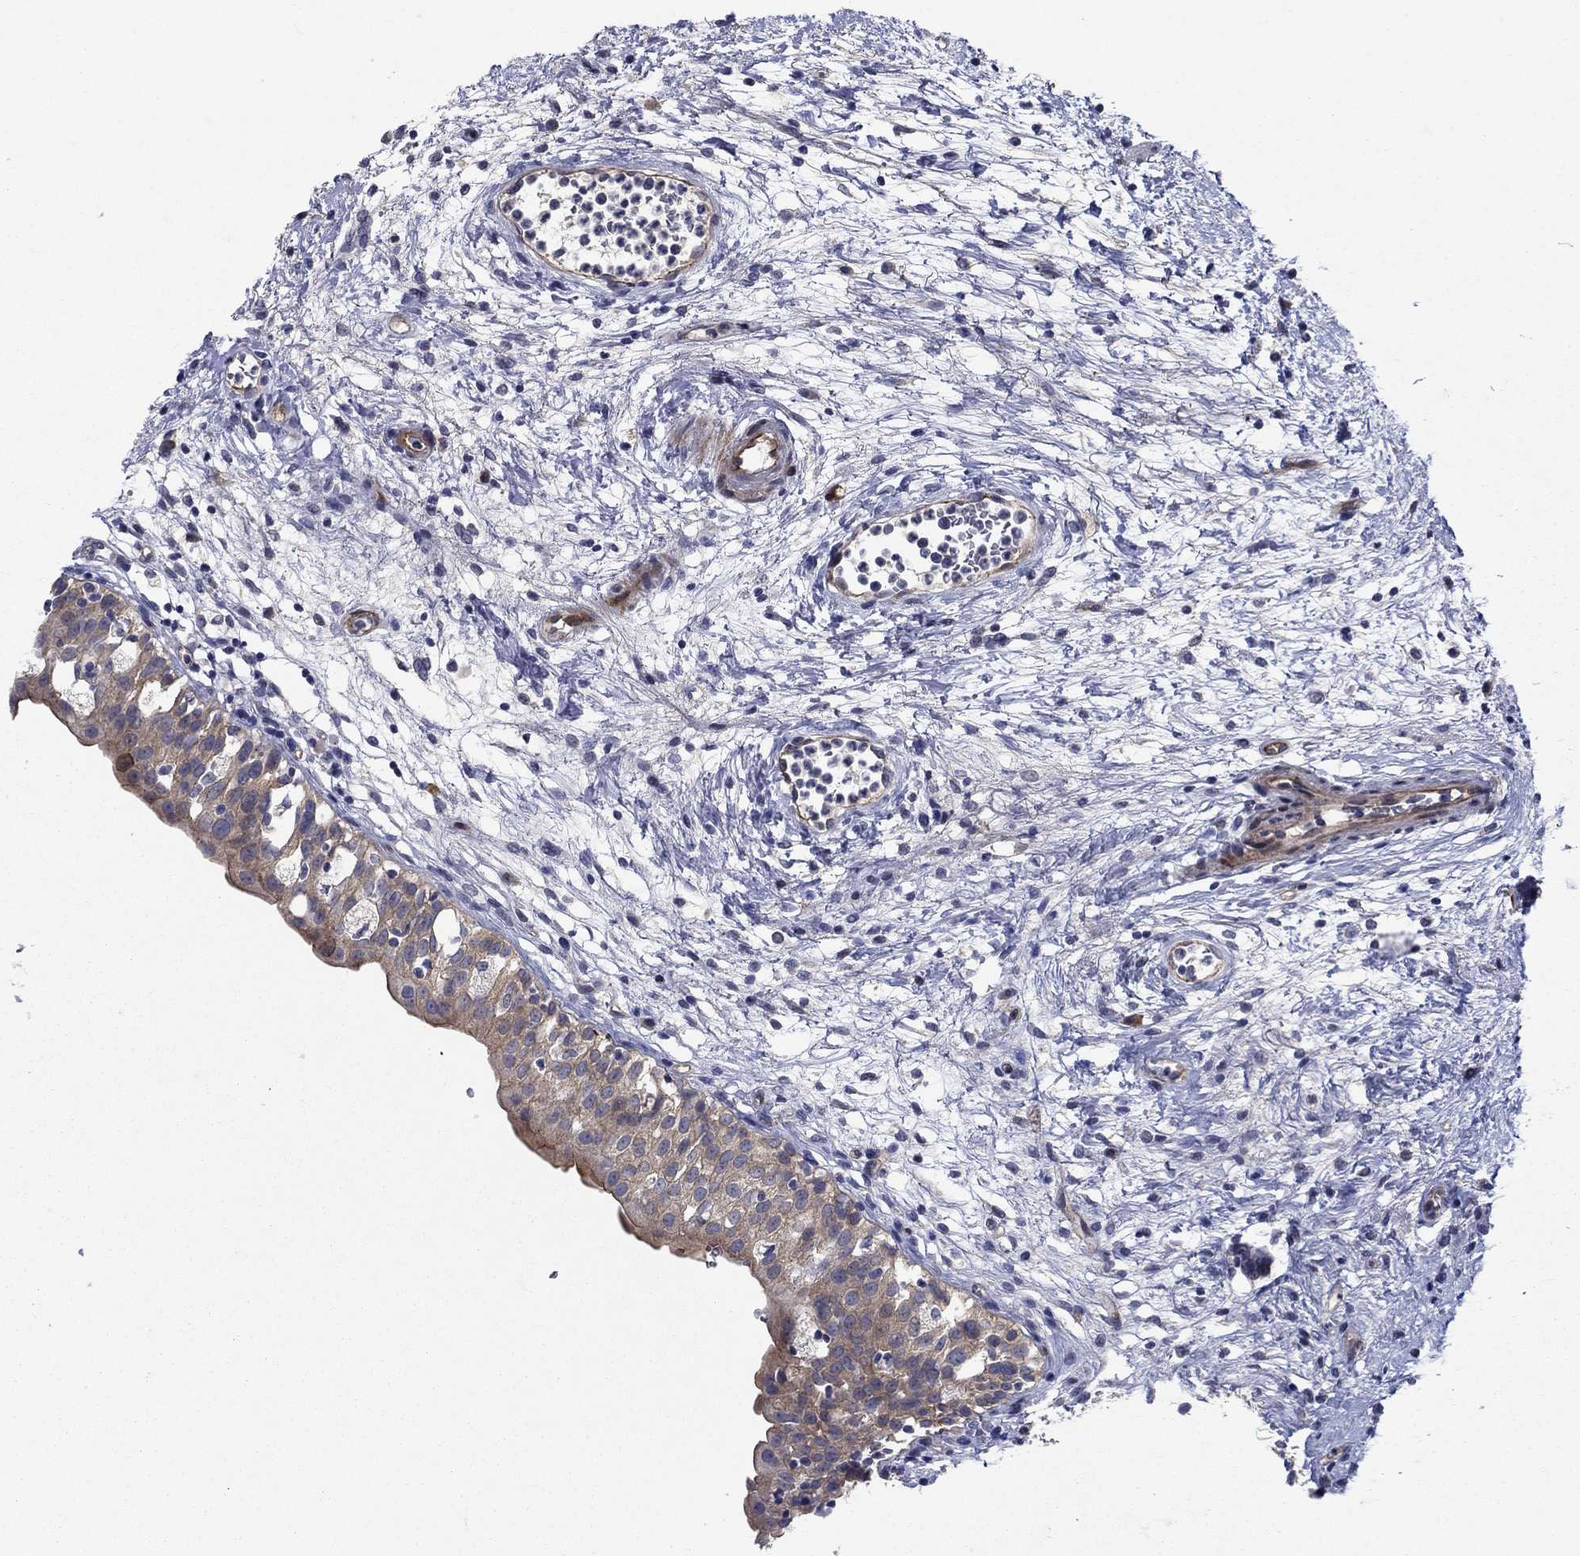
{"staining": {"intensity": "moderate", "quantity": "<25%", "location": "cytoplasmic/membranous"}, "tissue": "urinary bladder", "cell_type": "Urothelial cells", "image_type": "normal", "snomed": [{"axis": "morphology", "description": "Normal tissue, NOS"}, {"axis": "topography", "description": "Urinary bladder"}], "caption": "Urothelial cells demonstrate low levels of moderate cytoplasmic/membranous positivity in approximately <25% of cells in normal human urinary bladder.", "gene": "SLC7A1", "patient": {"sex": "male", "age": 76}}